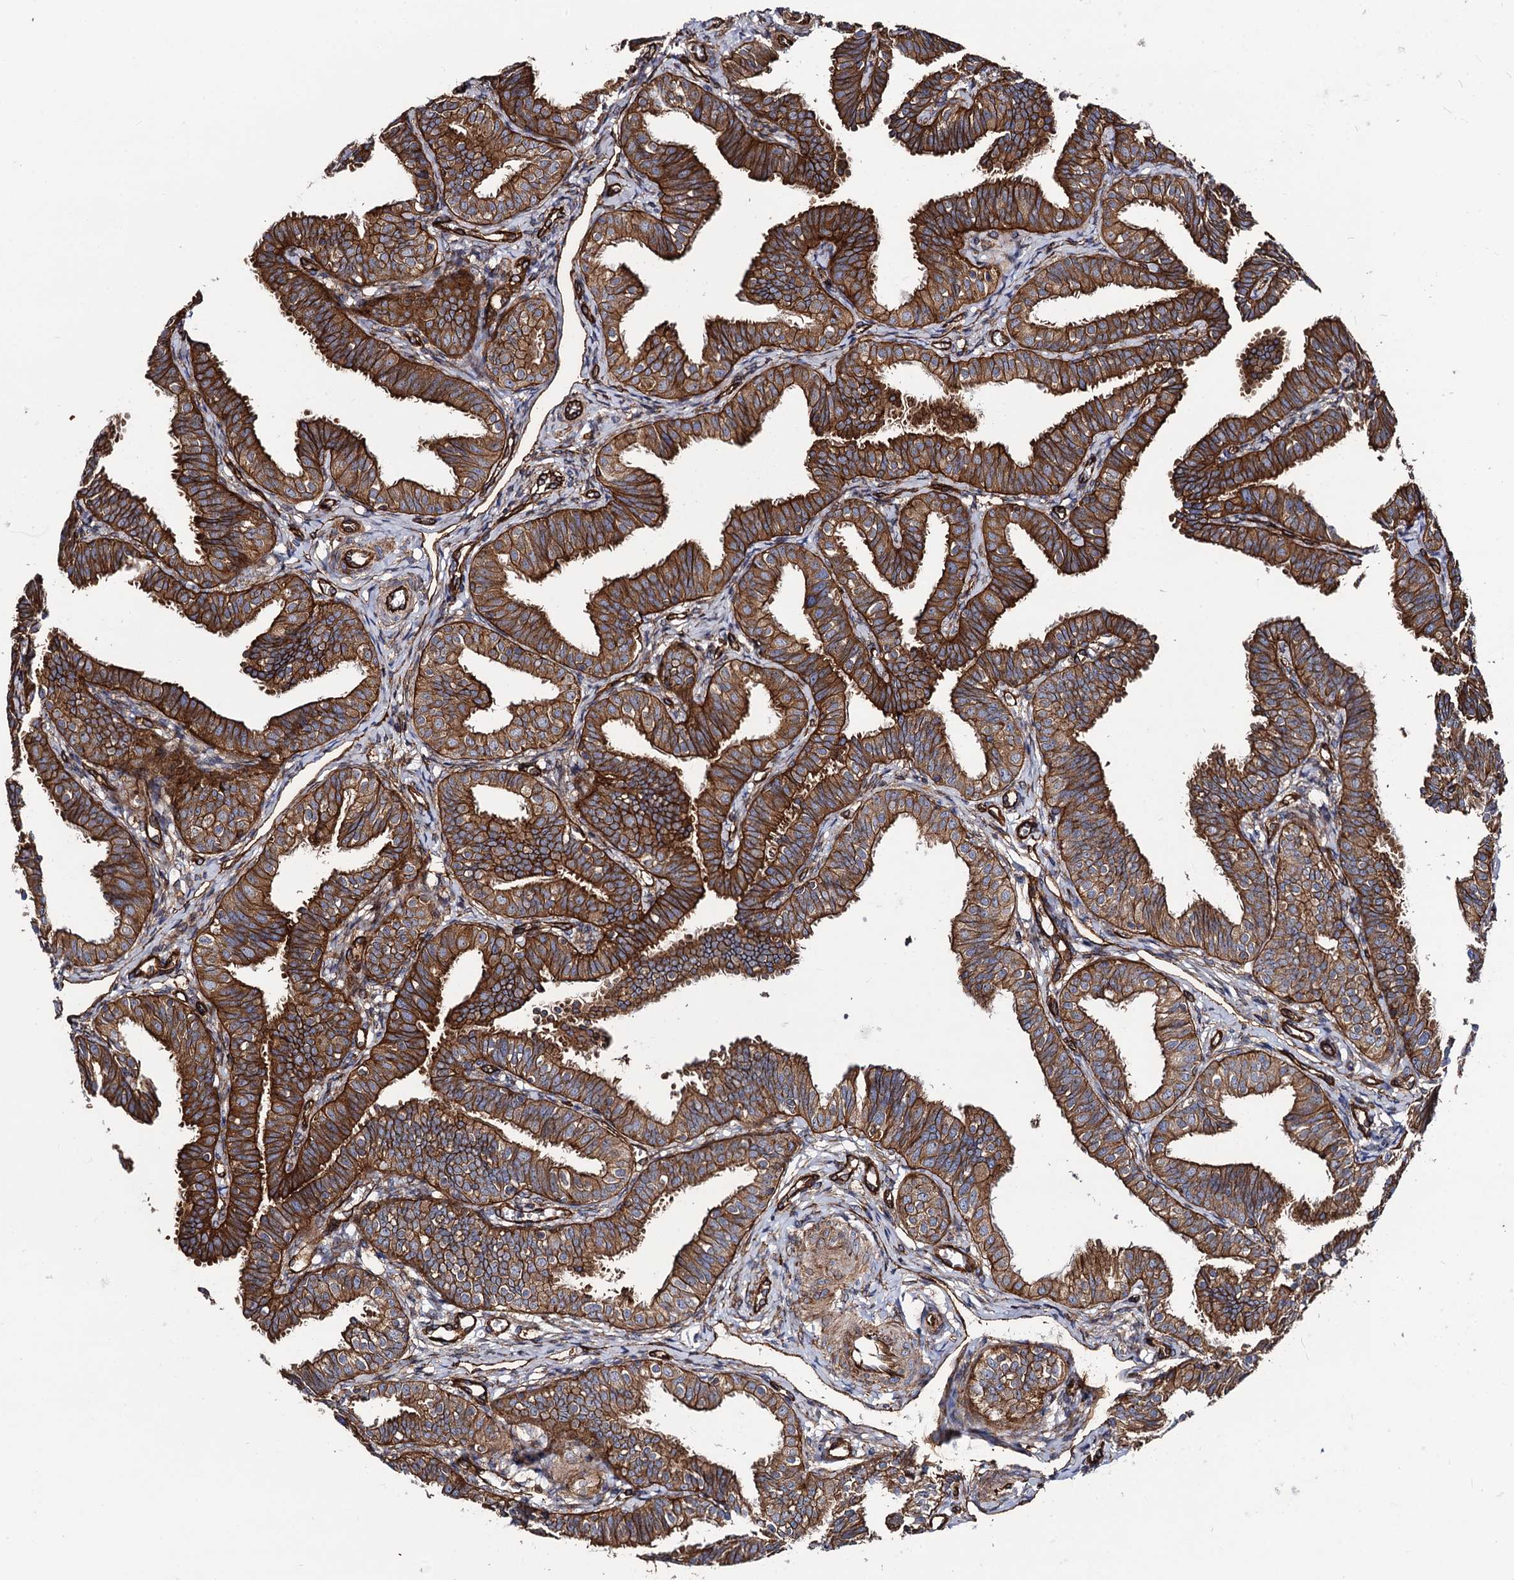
{"staining": {"intensity": "strong", "quantity": ">75%", "location": "cytoplasmic/membranous"}, "tissue": "fallopian tube", "cell_type": "Glandular cells", "image_type": "normal", "snomed": [{"axis": "morphology", "description": "Normal tissue, NOS"}, {"axis": "topography", "description": "Fallopian tube"}], "caption": "Immunohistochemical staining of normal fallopian tube demonstrates >75% levels of strong cytoplasmic/membranous protein positivity in about >75% of glandular cells.", "gene": "CIP2A", "patient": {"sex": "female", "age": 35}}